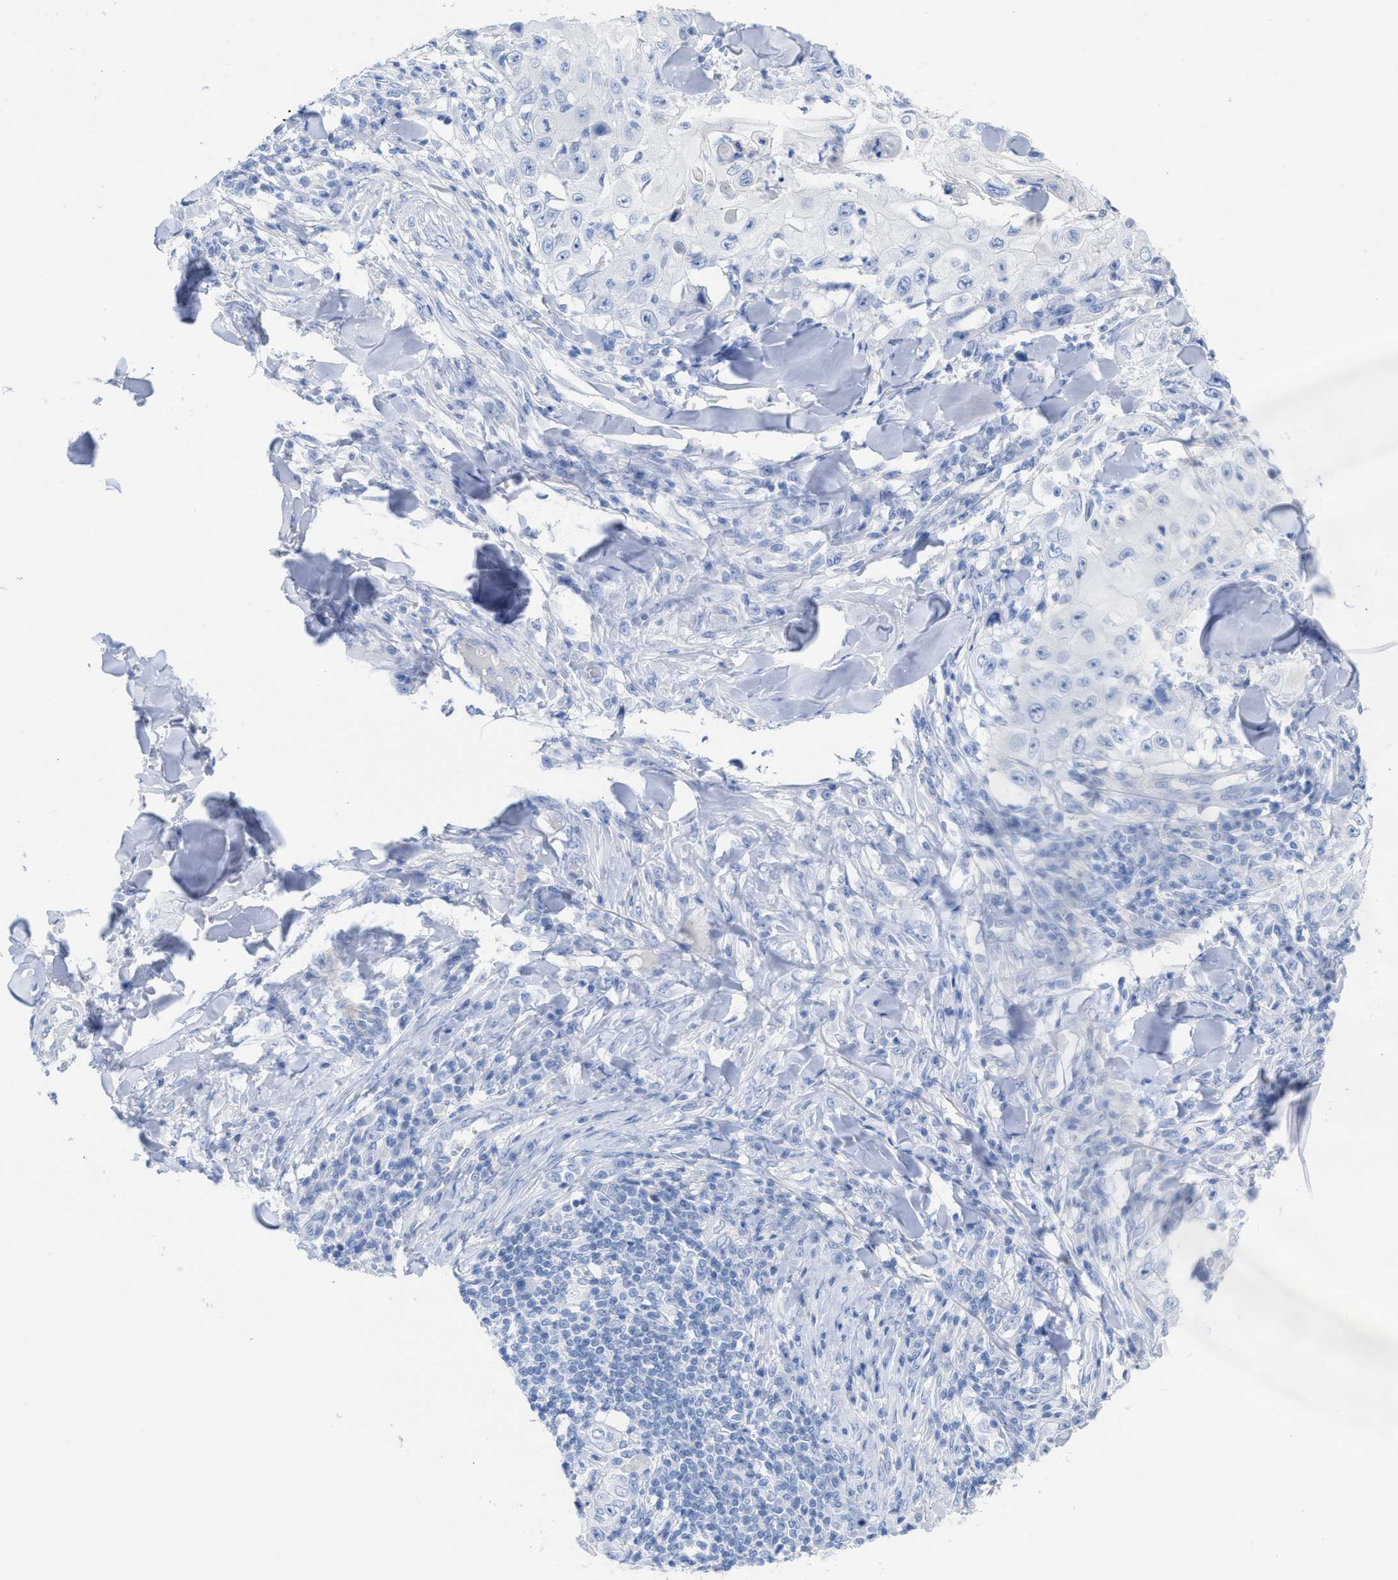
{"staining": {"intensity": "negative", "quantity": "none", "location": "none"}, "tissue": "skin cancer", "cell_type": "Tumor cells", "image_type": "cancer", "snomed": [{"axis": "morphology", "description": "Squamous cell carcinoma, NOS"}, {"axis": "topography", "description": "Skin"}], "caption": "DAB immunohistochemical staining of human skin cancer (squamous cell carcinoma) shows no significant positivity in tumor cells.", "gene": "CPA1", "patient": {"sex": "male", "age": 86}}